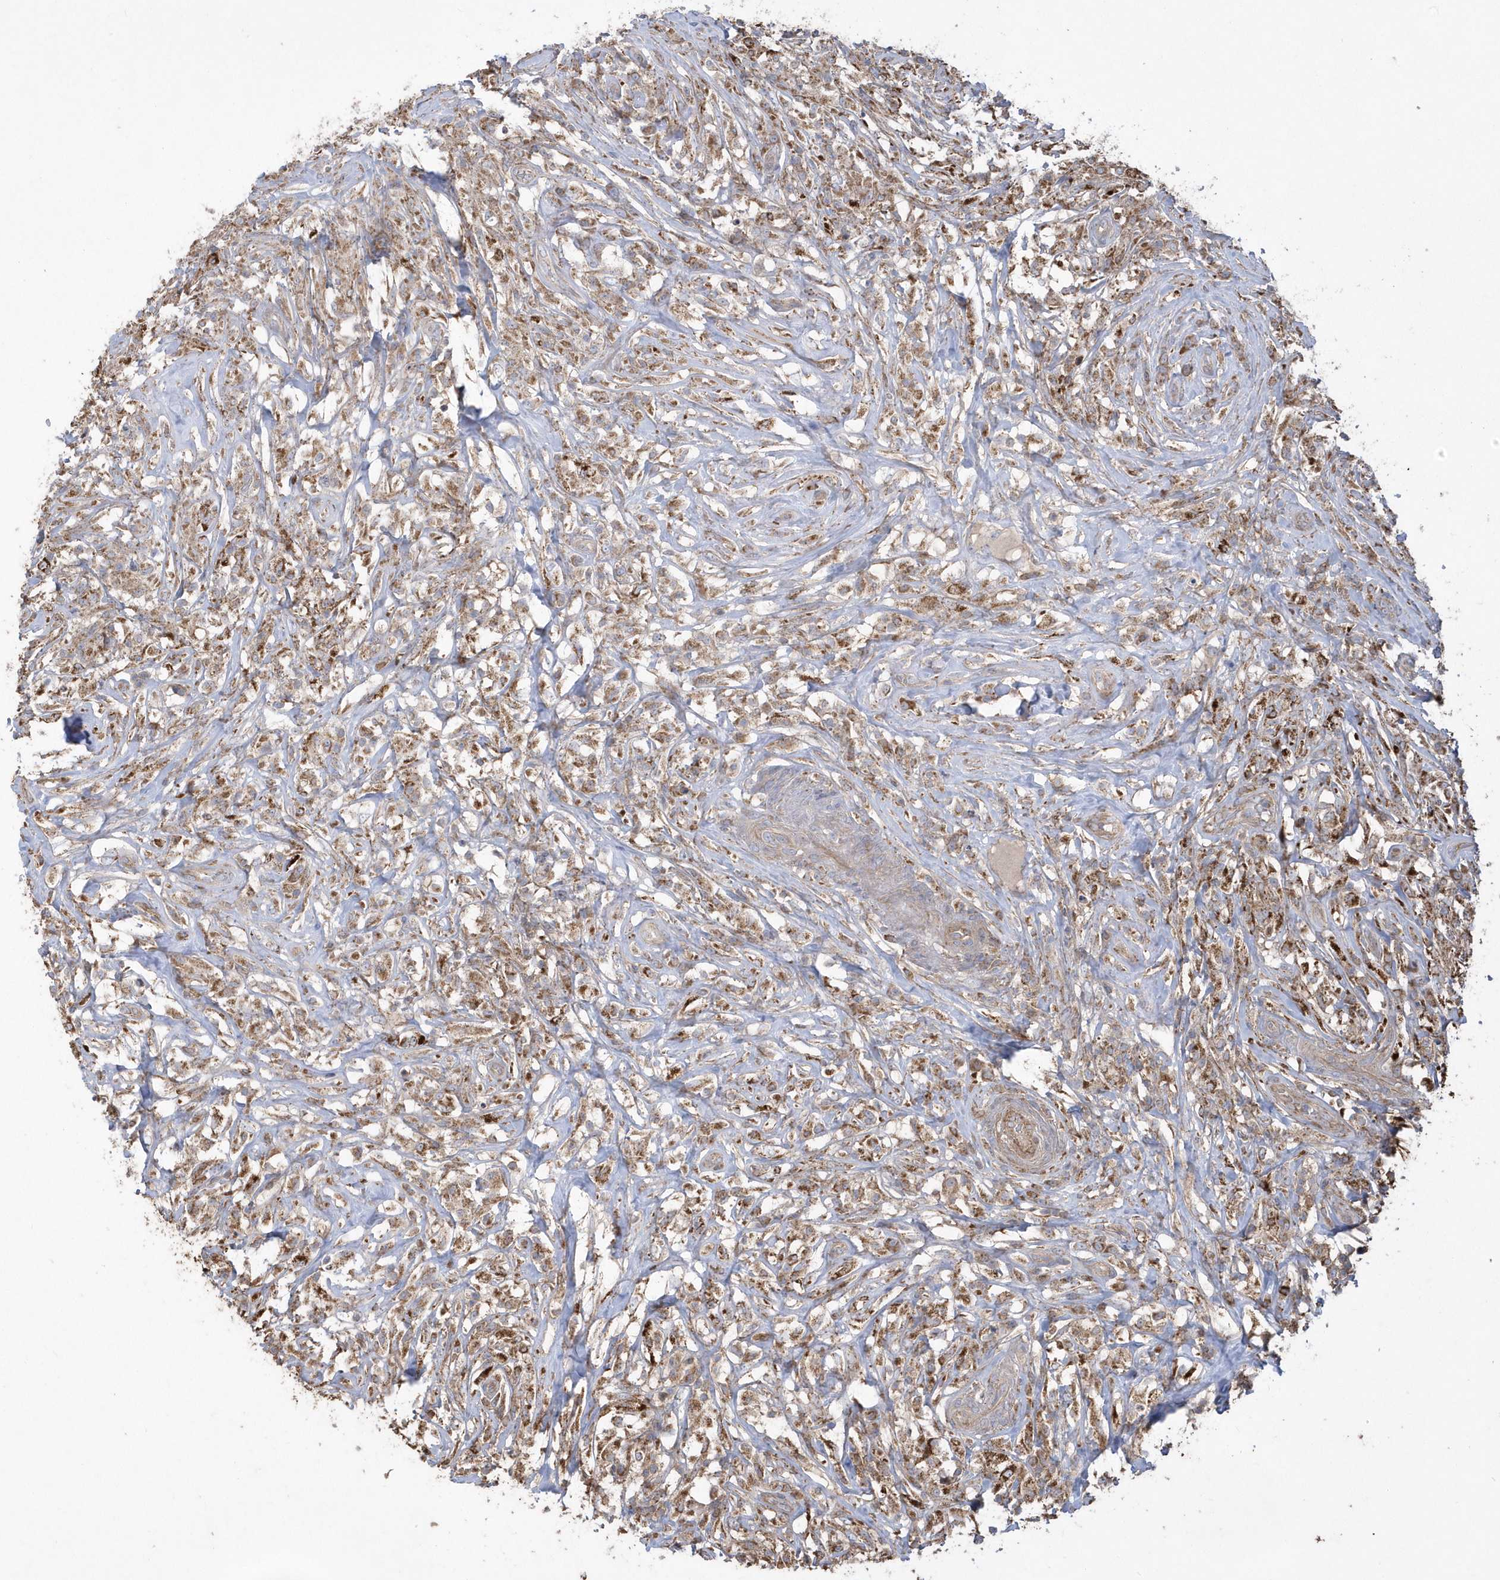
{"staining": {"intensity": "moderate", "quantity": ">75%", "location": "cytoplasmic/membranous"}, "tissue": "testis cancer", "cell_type": "Tumor cells", "image_type": "cancer", "snomed": [{"axis": "morphology", "description": "Seminoma, NOS"}, {"axis": "topography", "description": "Testis"}], "caption": "Testis cancer stained with immunohistochemistry exhibits moderate cytoplasmic/membranous staining in about >75% of tumor cells.", "gene": "SENP8", "patient": {"sex": "male", "age": 49}}